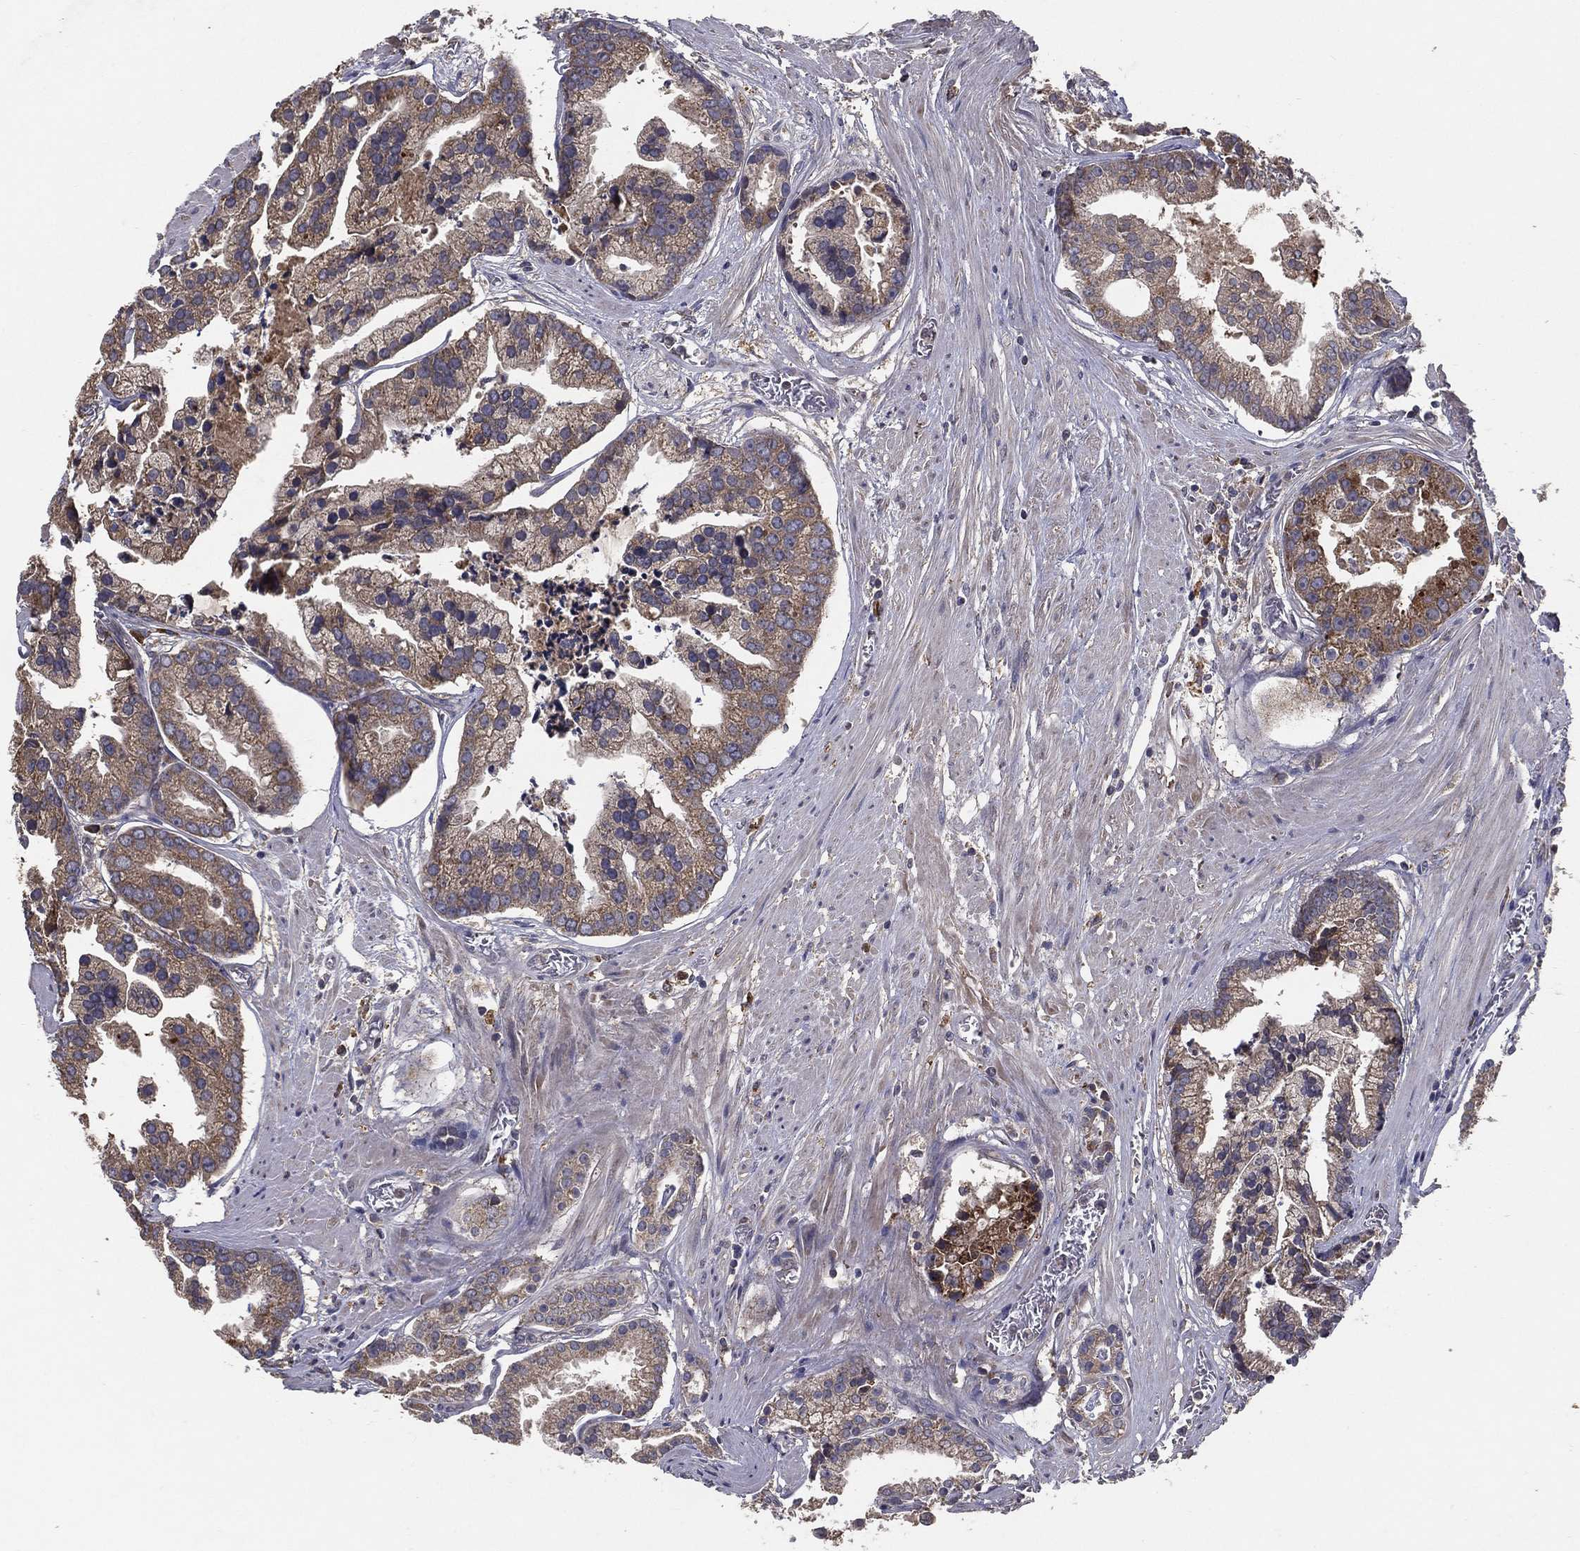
{"staining": {"intensity": "weak", "quantity": ">75%", "location": "cytoplasmic/membranous"}, "tissue": "prostate cancer", "cell_type": "Tumor cells", "image_type": "cancer", "snomed": [{"axis": "morphology", "description": "Adenocarcinoma, NOS"}, {"axis": "topography", "description": "Prostate and seminal vesicle, NOS"}, {"axis": "topography", "description": "Prostate"}], "caption": "This photomicrograph shows immunohistochemistry staining of prostate adenocarcinoma, with low weak cytoplasmic/membranous positivity in approximately >75% of tumor cells.", "gene": "MT-ND1", "patient": {"sex": "male", "age": 44}}